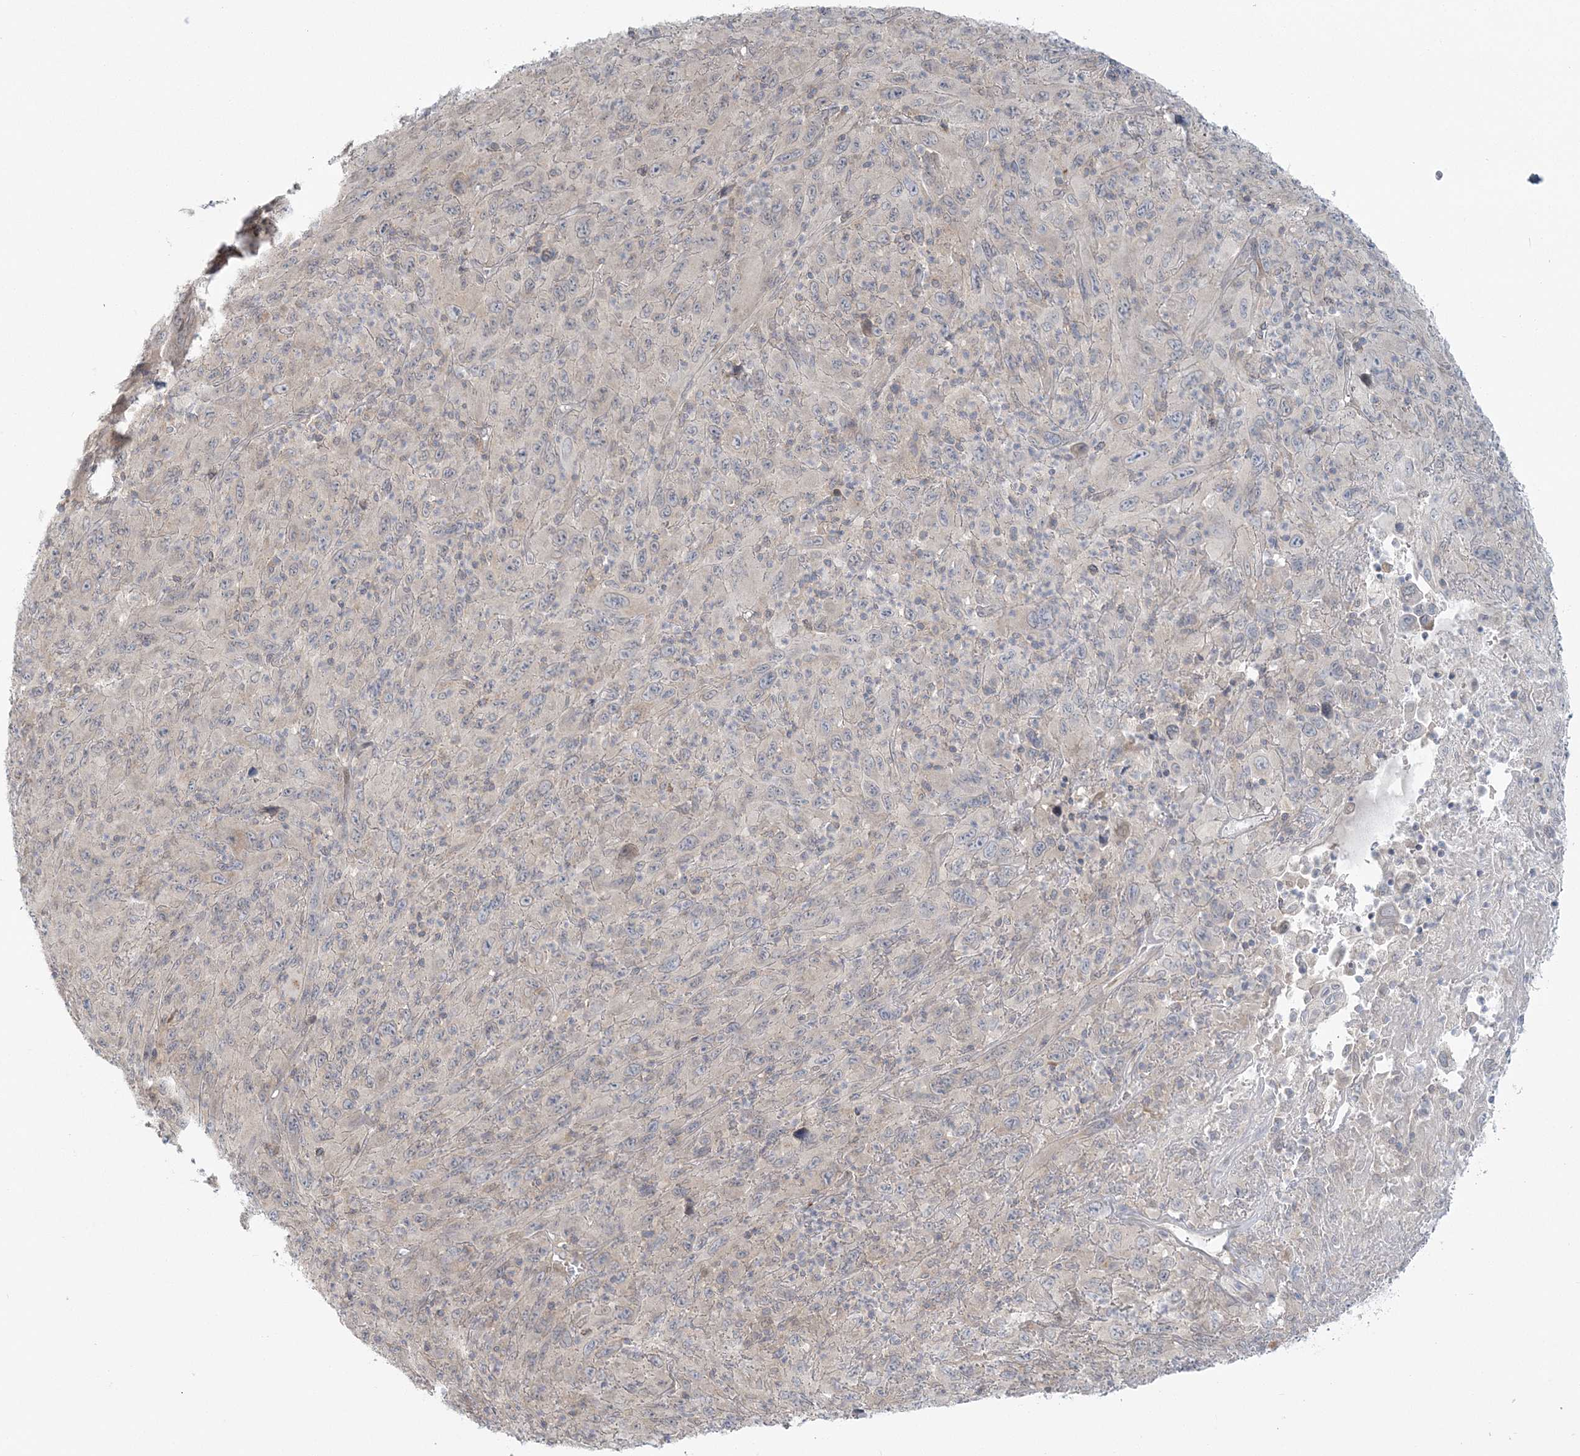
{"staining": {"intensity": "negative", "quantity": "none", "location": "none"}, "tissue": "melanoma", "cell_type": "Tumor cells", "image_type": "cancer", "snomed": [{"axis": "morphology", "description": "Malignant melanoma, Metastatic site"}, {"axis": "topography", "description": "Skin"}], "caption": "Tumor cells are negative for protein expression in human melanoma. The staining is performed using DAB (3,3'-diaminobenzidine) brown chromogen with nuclei counter-stained in using hematoxylin.", "gene": "BLTP3A", "patient": {"sex": "female", "age": 56}}